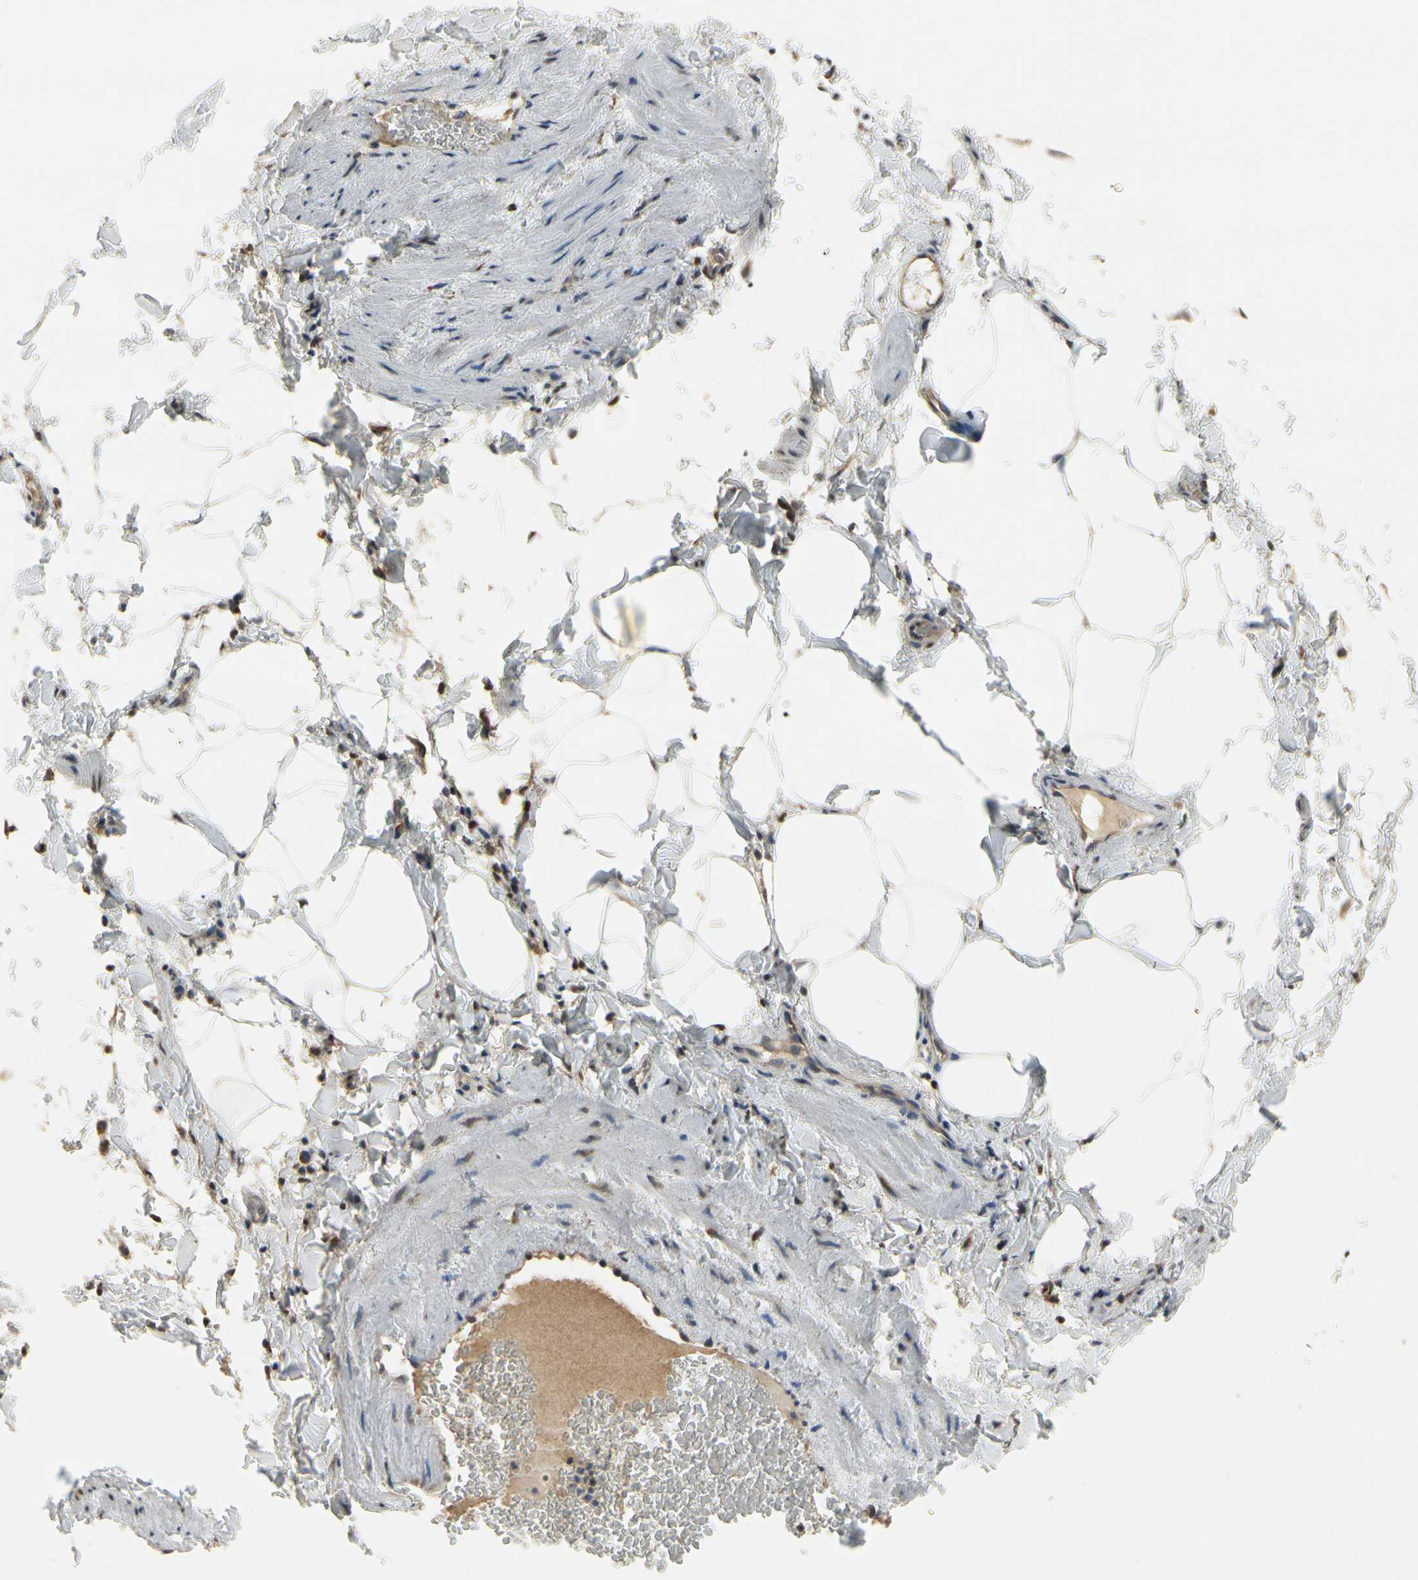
{"staining": {"intensity": "weak", "quantity": "25%-75%", "location": "cytoplasmic/membranous"}, "tissue": "adipose tissue", "cell_type": "Adipocytes", "image_type": "normal", "snomed": [{"axis": "morphology", "description": "Normal tissue, NOS"}, {"axis": "topography", "description": "Vascular tissue"}], "caption": "Immunohistochemical staining of normal human adipose tissue displays low levels of weak cytoplasmic/membranous staining in about 25%-75% of adipocytes.", "gene": "CGREF1", "patient": {"sex": "male", "age": 41}}